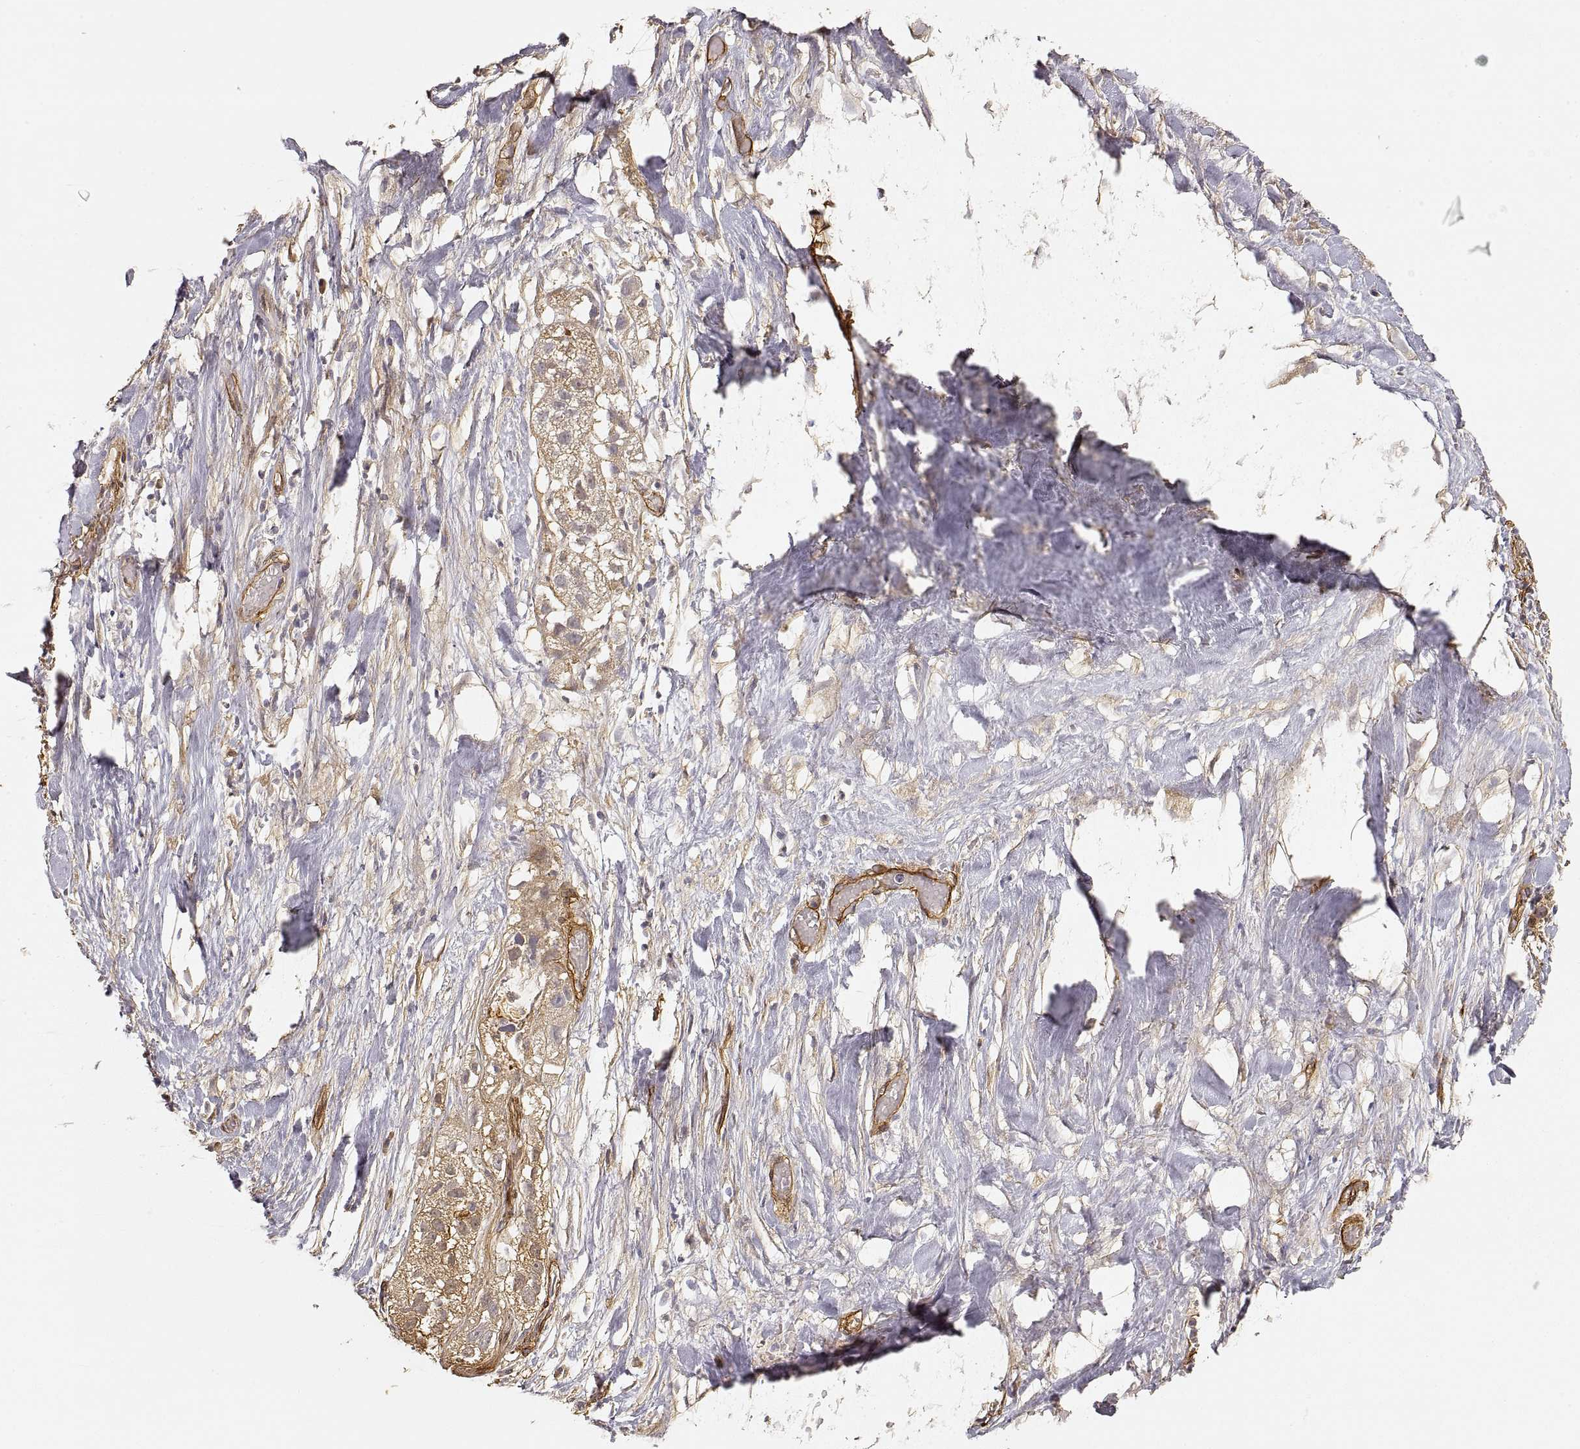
{"staining": {"intensity": "moderate", "quantity": ">75%", "location": "cytoplasmic/membranous"}, "tissue": "liver cancer", "cell_type": "Tumor cells", "image_type": "cancer", "snomed": [{"axis": "morphology", "description": "Cholangiocarcinoma"}, {"axis": "topography", "description": "Liver"}], "caption": "Liver cancer stained for a protein (brown) displays moderate cytoplasmic/membranous positive staining in about >75% of tumor cells.", "gene": "LAMA4", "patient": {"sex": "female", "age": 52}}